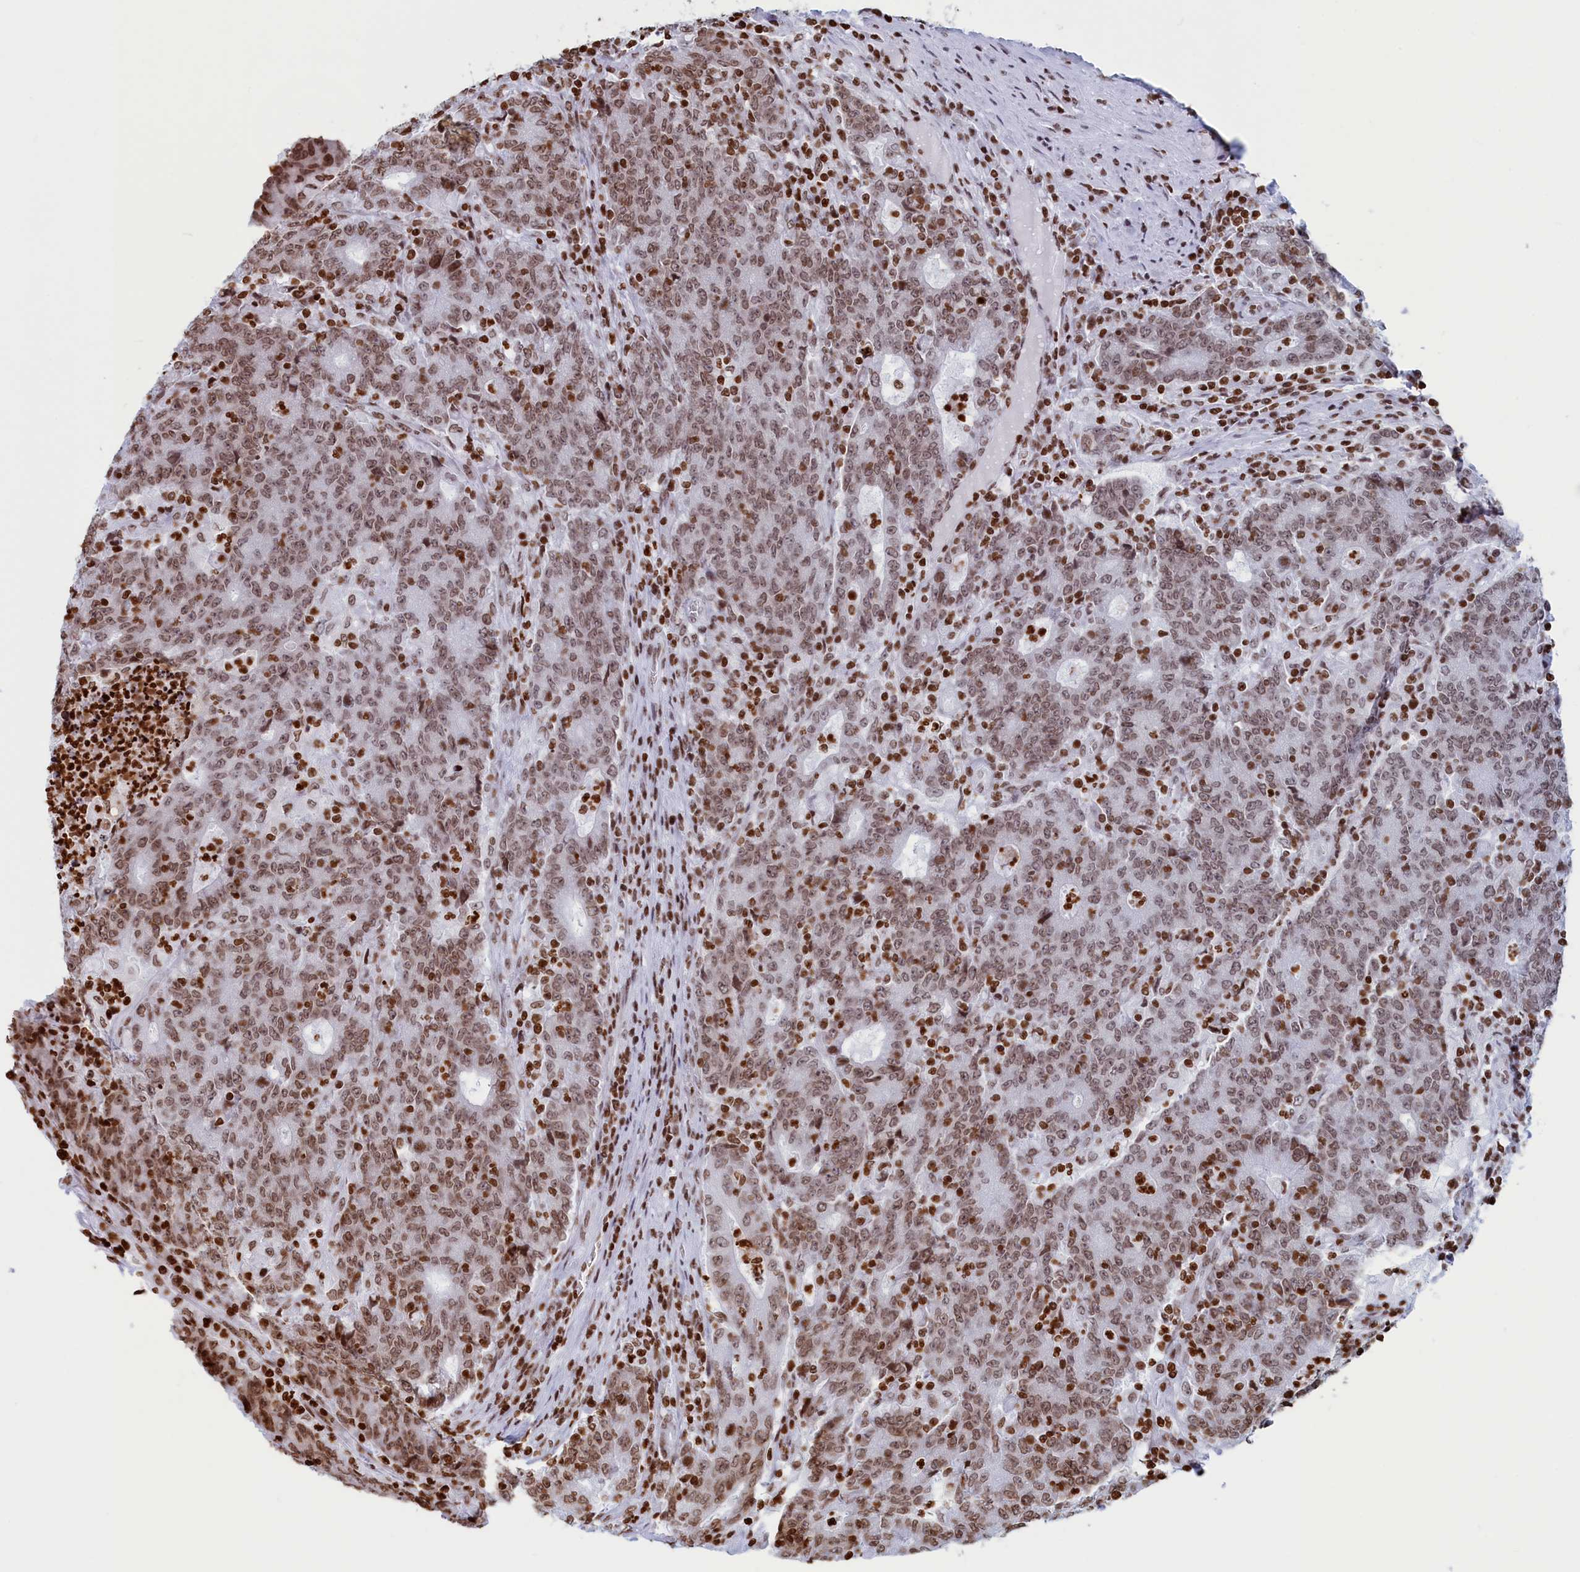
{"staining": {"intensity": "moderate", "quantity": ">75%", "location": "nuclear"}, "tissue": "colorectal cancer", "cell_type": "Tumor cells", "image_type": "cancer", "snomed": [{"axis": "morphology", "description": "Adenocarcinoma, NOS"}, {"axis": "topography", "description": "Colon"}], "caption": "DAB immunohistochemical staining of human colorectal cancer exhibits moderate nuclear protein expression in approximately >75% of tumor cells.", "gene": "APOBEC3A", "patient": {"sex": "female", "age": 75}}